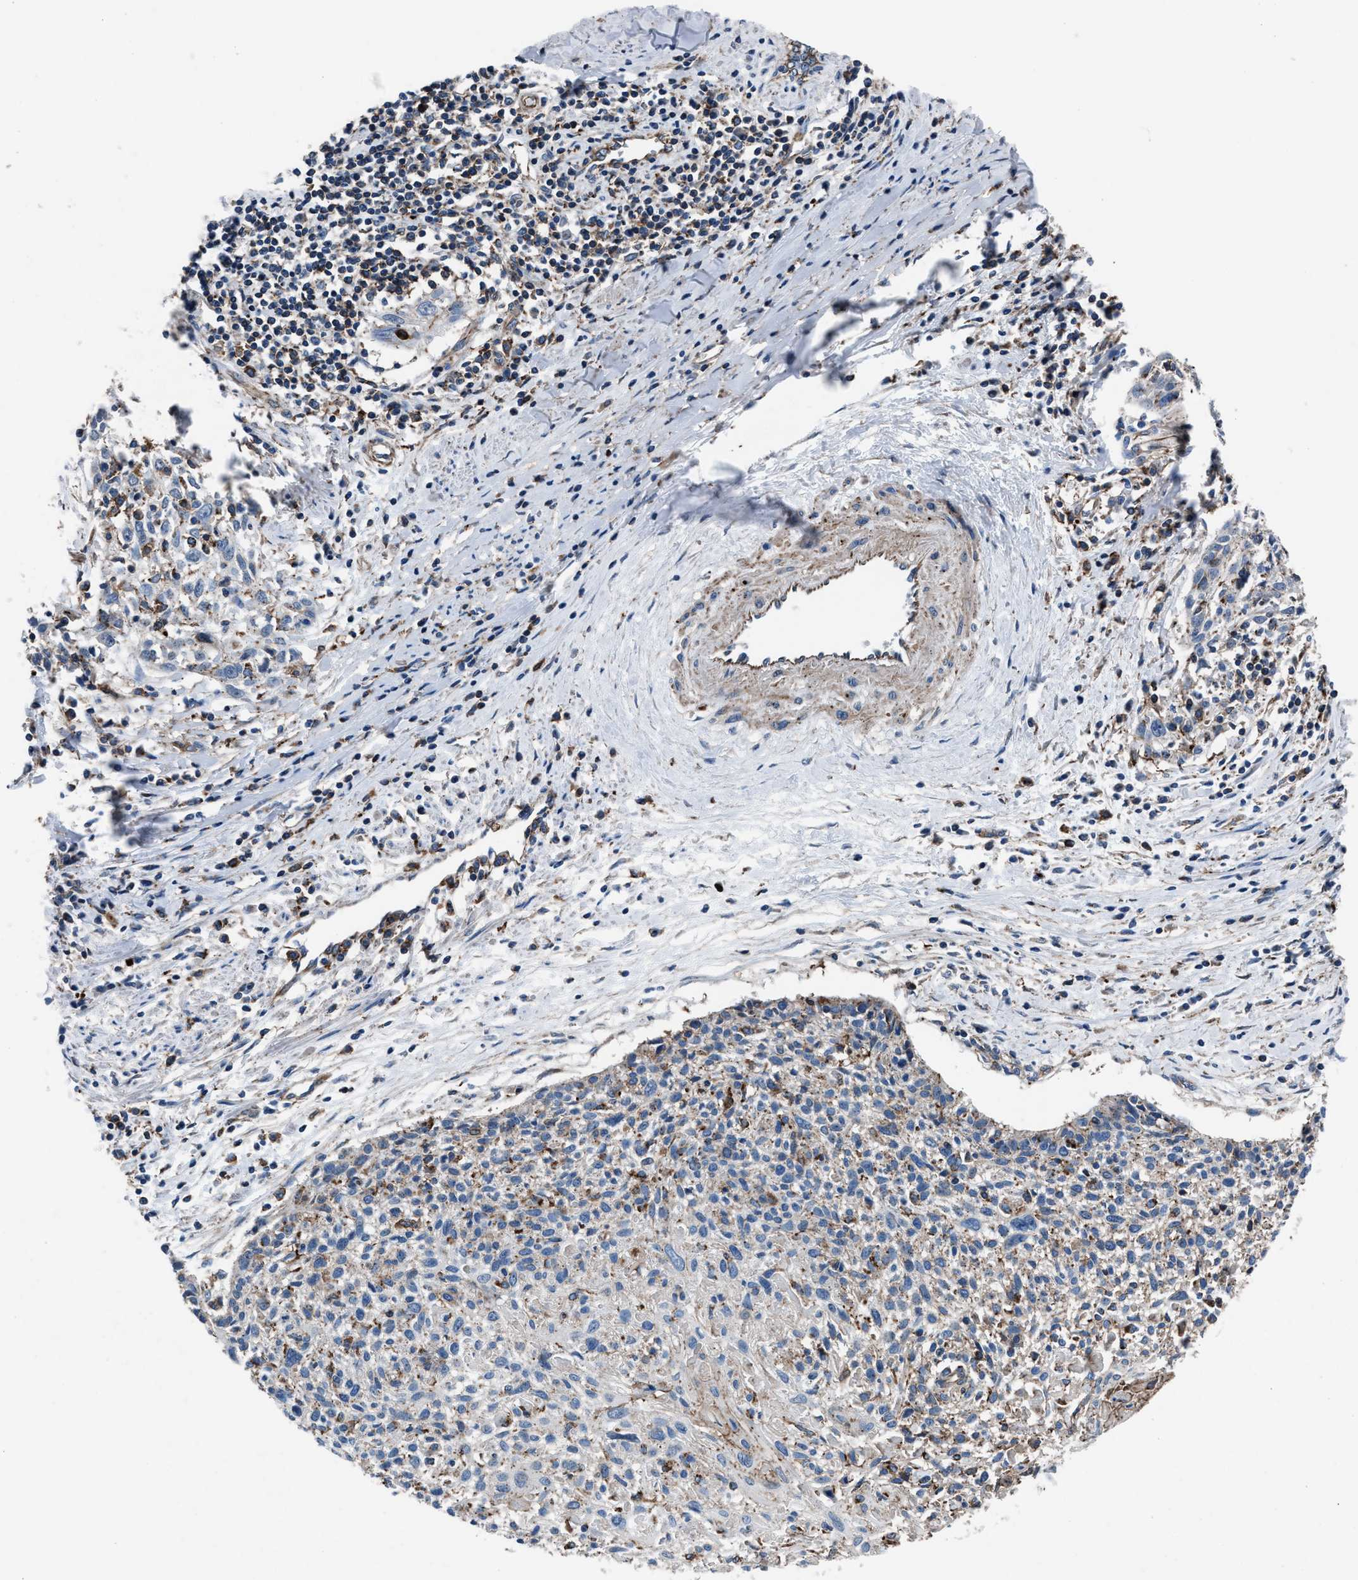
{"staining": {"intensity": "negative", "quantity": "none", "location": "none"}, "tissue": "cervical cancer", "cell_type": "Tumor cells", "image_type": "cancer", "snomed": [{"axis": "morphology", "description": "Squamous cell carcinoma, NOS"}, {"axis": "topography", "description": "Cervix"}], "caption": "DAB immunohistochemical staining of cervical cancer (squamous cell carcinoma) demonstrates no significant positivity in tumor cells. (Stains: DAB (3,3'-diaminobenzidine) immunohistochemistry (IHC) with hematoxylin counter stain, Microscopy: brightfield microscopy at high magnification).", "gene": "MFSD11", "patient": {"sex": "female", "age": 51}}